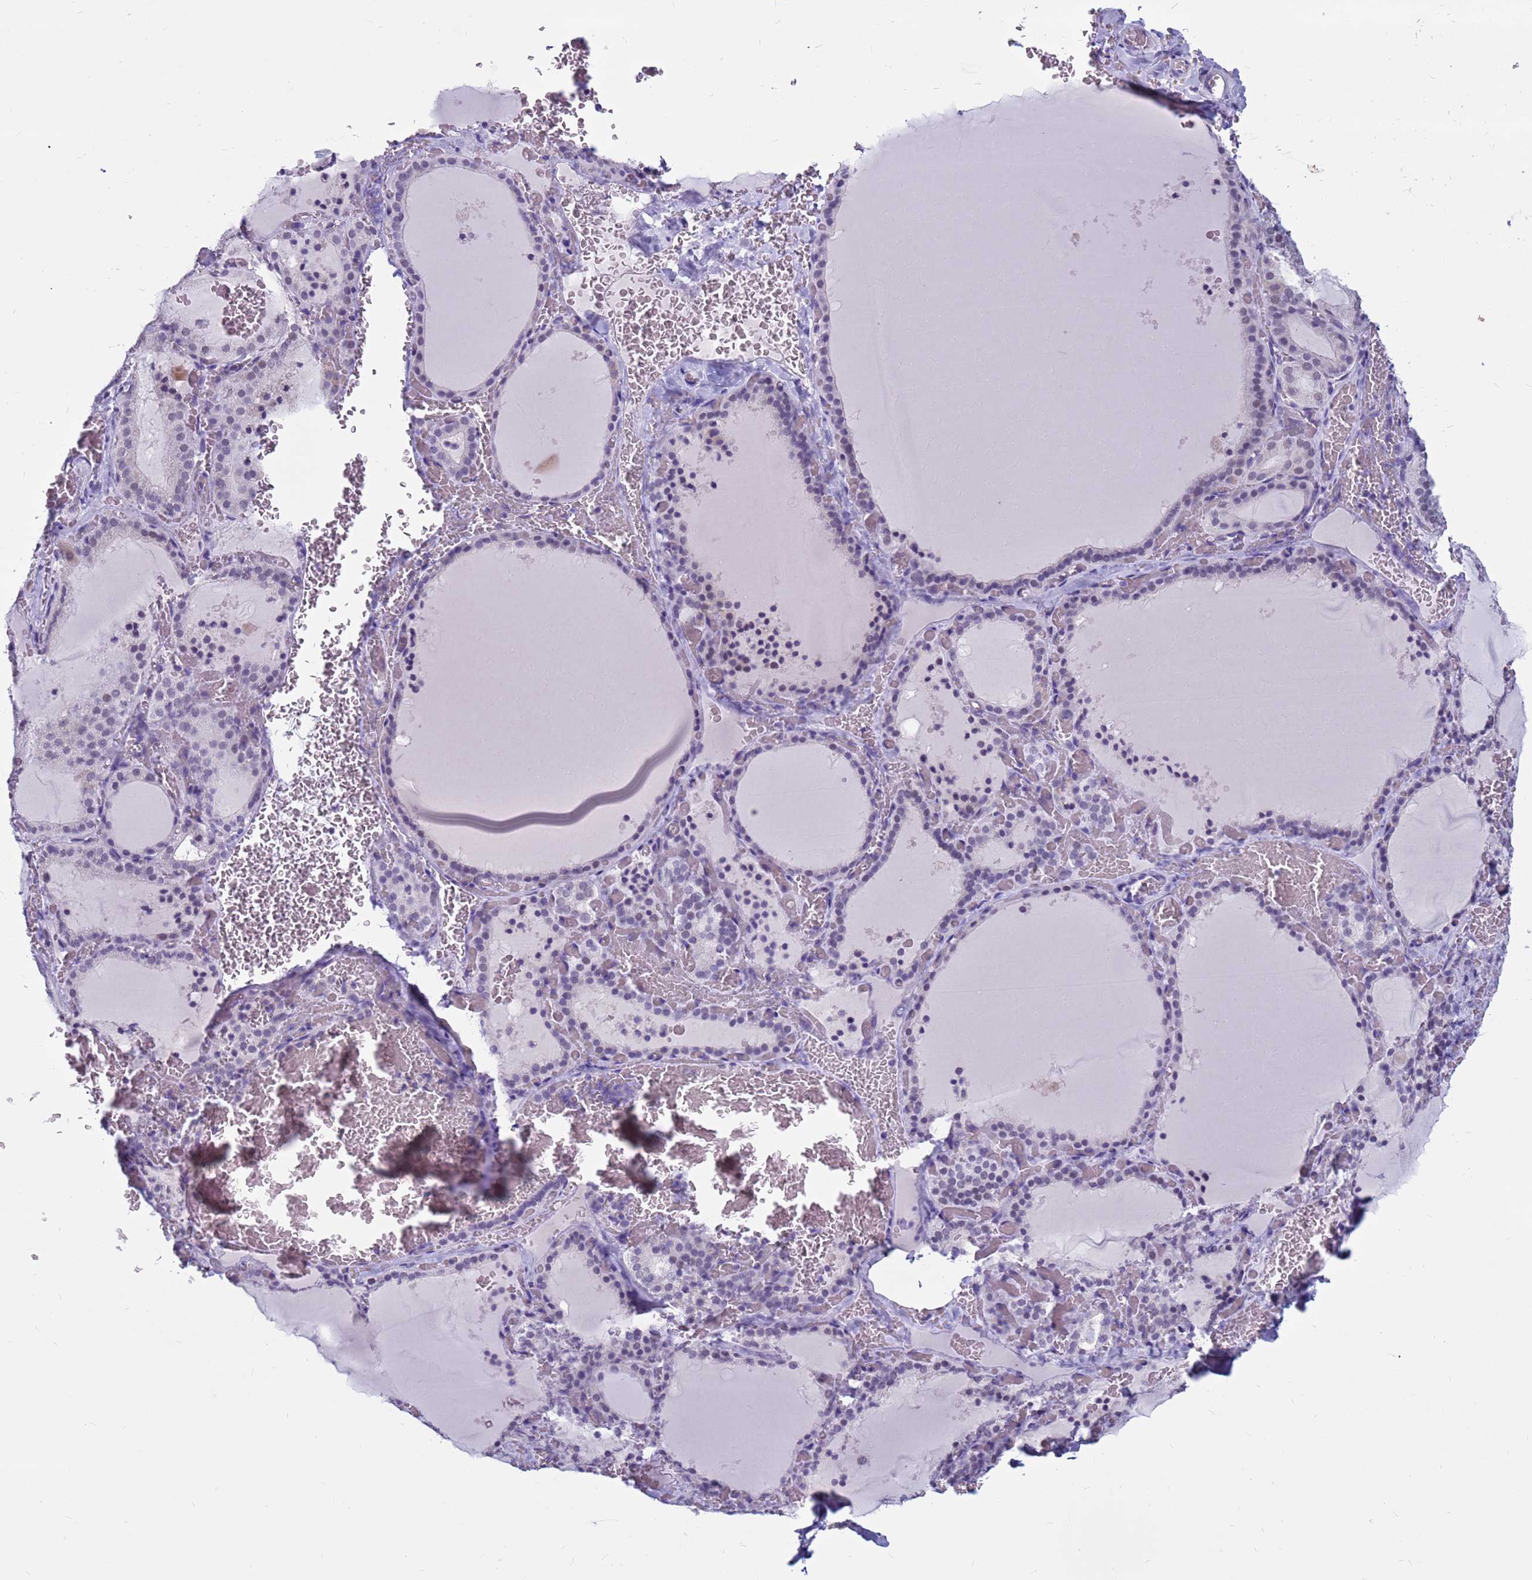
{"staining": {"intensity": "negative", "quantity": "none", "location": "none"}, "tissue": "thyroid gland", "cell_type": "Glandular cells", "image_type": "normal", "snomed": [{"axis": "morphology", "description": "Normal tissue, NOS"}, {"axis": "topography", "description": "Thyroid gland"}], "caption": "There is no significant positivity in glandular cells of thyroid gland. (IHC, brightfield microscopy, high magnification).", "gene": "CDK2AP2", "patient": {"sex": "female", "age": 39}}